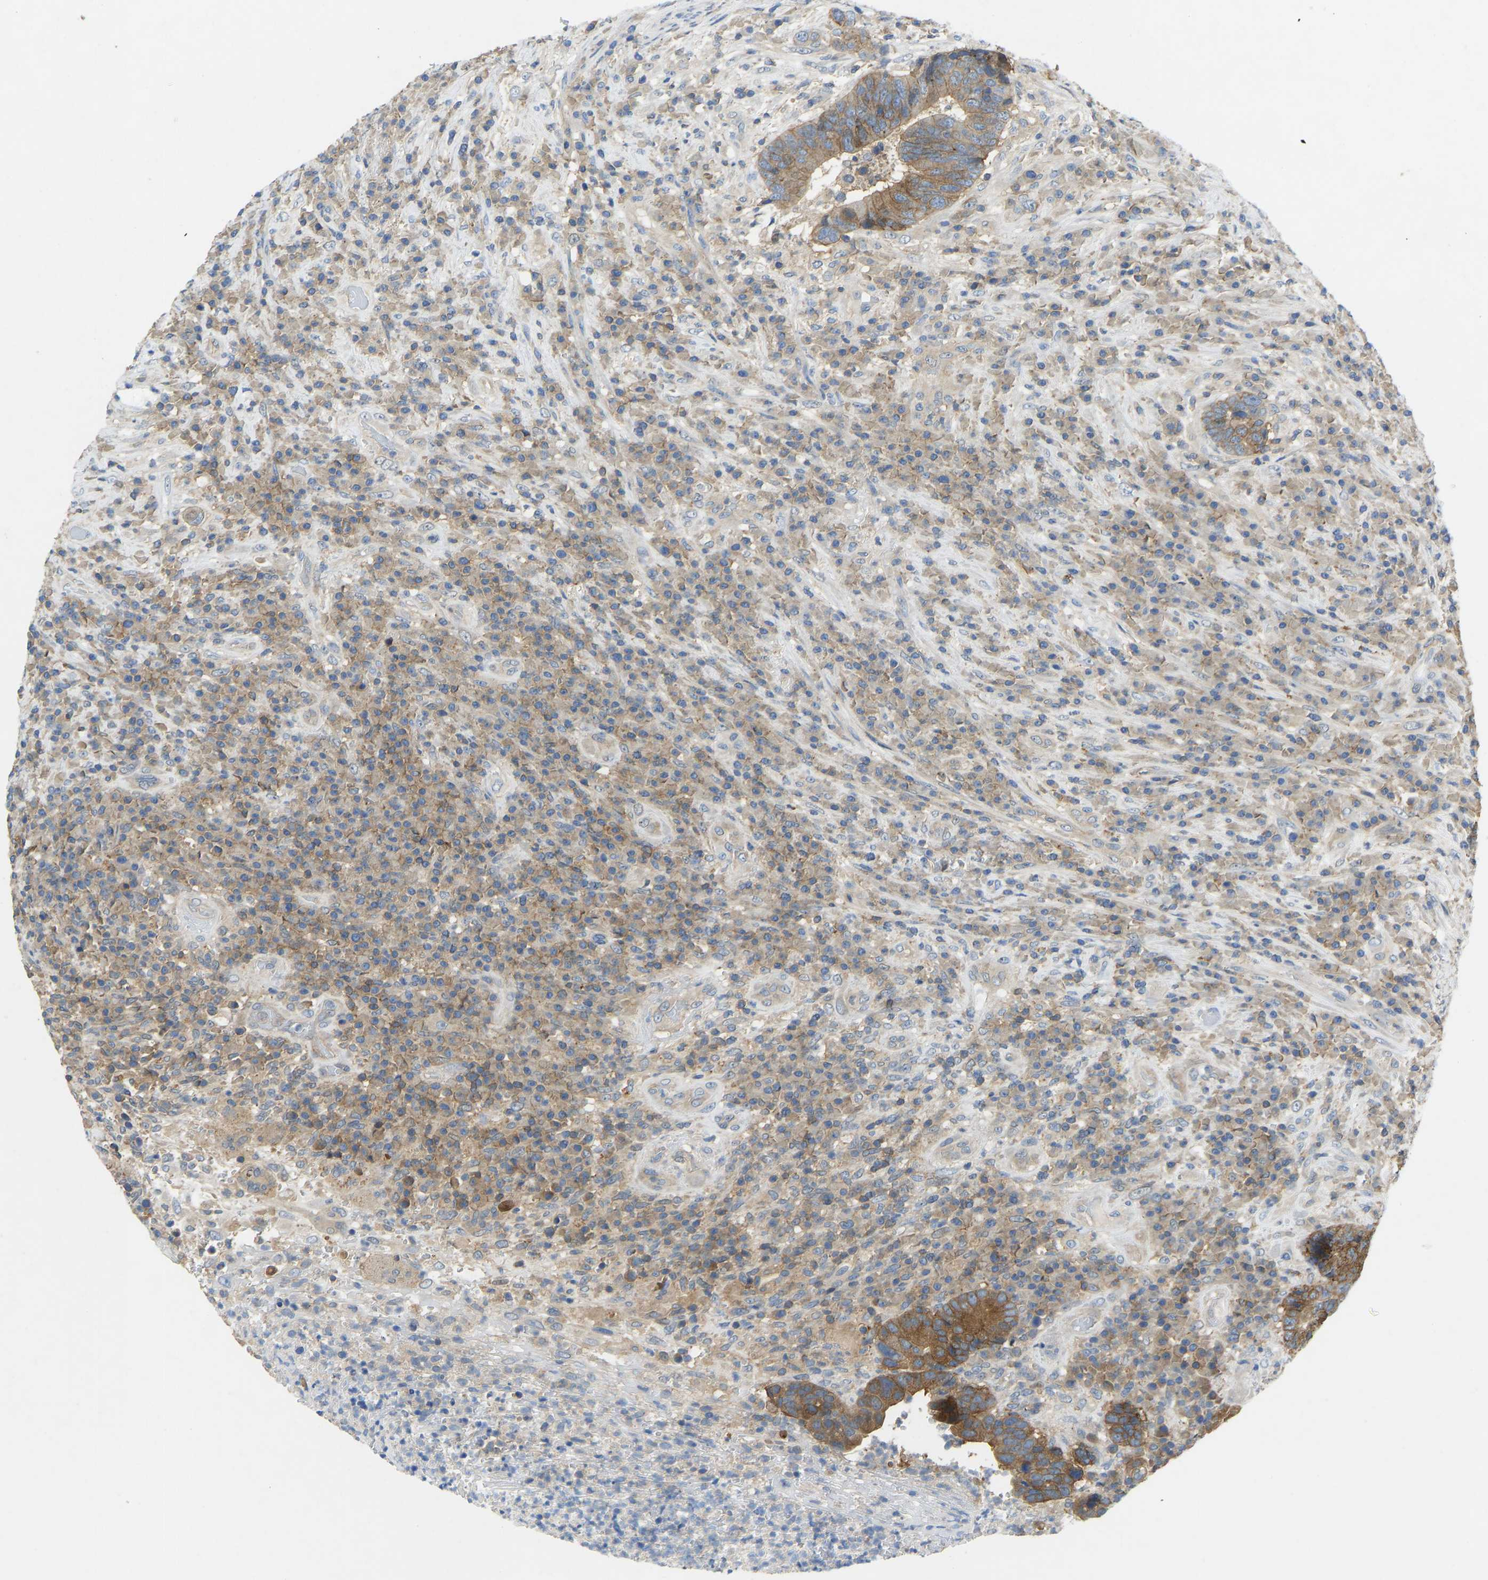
{"staining": {"intensity": "moderate", "quantity": ">75%", "location": "cytoplasmic/membranous"}, "tissue": "colorectal cancer", "cell_type": "Tumor cells", "image_type": "cancer", "snomed": [{"axis": "morphology", "description": "Adenocarcinoma, NOS"}, {"axis": "topography", "description": "Rectum"}], "caption": "Protein expression analysis of human colorectal cancer (adenocarcinoma) reveals moderate cytoplasmic/membranous expression in about >75% of tumor cells. (brown staining indicates protein expression, while blue staining denotes nuclei).", "gene": "NDRG3", "patient": {"sex": "female", "age": 89}}